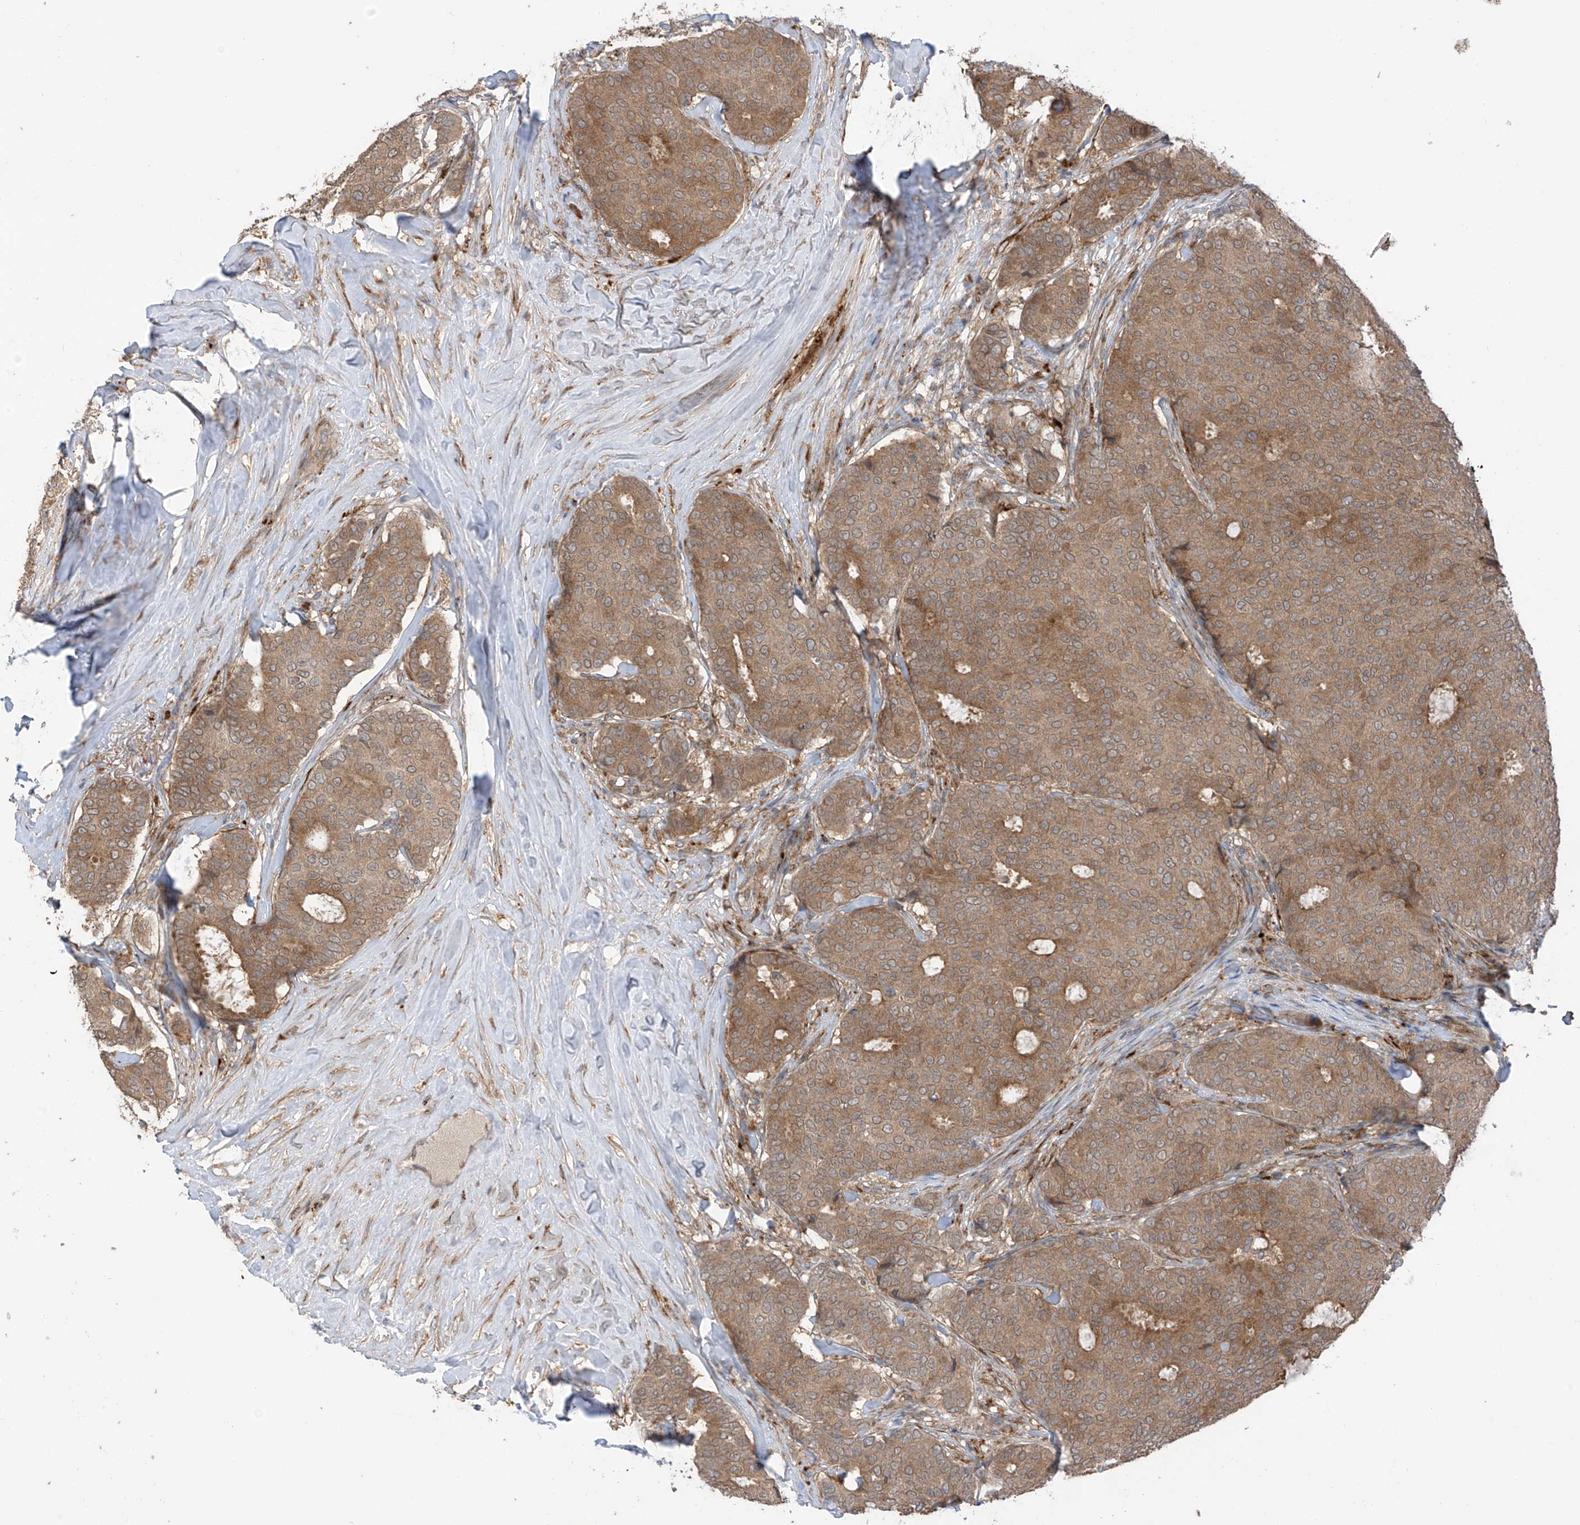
{"staining": {"intensity": "moderate", "quantity": ">75%", "location": "cytoplasmic/membranous"}, "tissue": "breast cancer", "cell_type": "Tumor cells", "image_type": "cancer", "snomed": [{"axis": "morphology", "description": "Duct carcinoma"}, {"axis": "topography", "description": "Breast"}], "caption": "IHC (DAB (3,3'-diaminobenzidine)) staining of human breast cancer (infiltrating ductal carcinoma) exhibits moderate cytoplasmic/membranous protein expression in about >75% of tumor cells.", "gene": "SAMD3", "patient": {"sex": "female", "age": 75}}